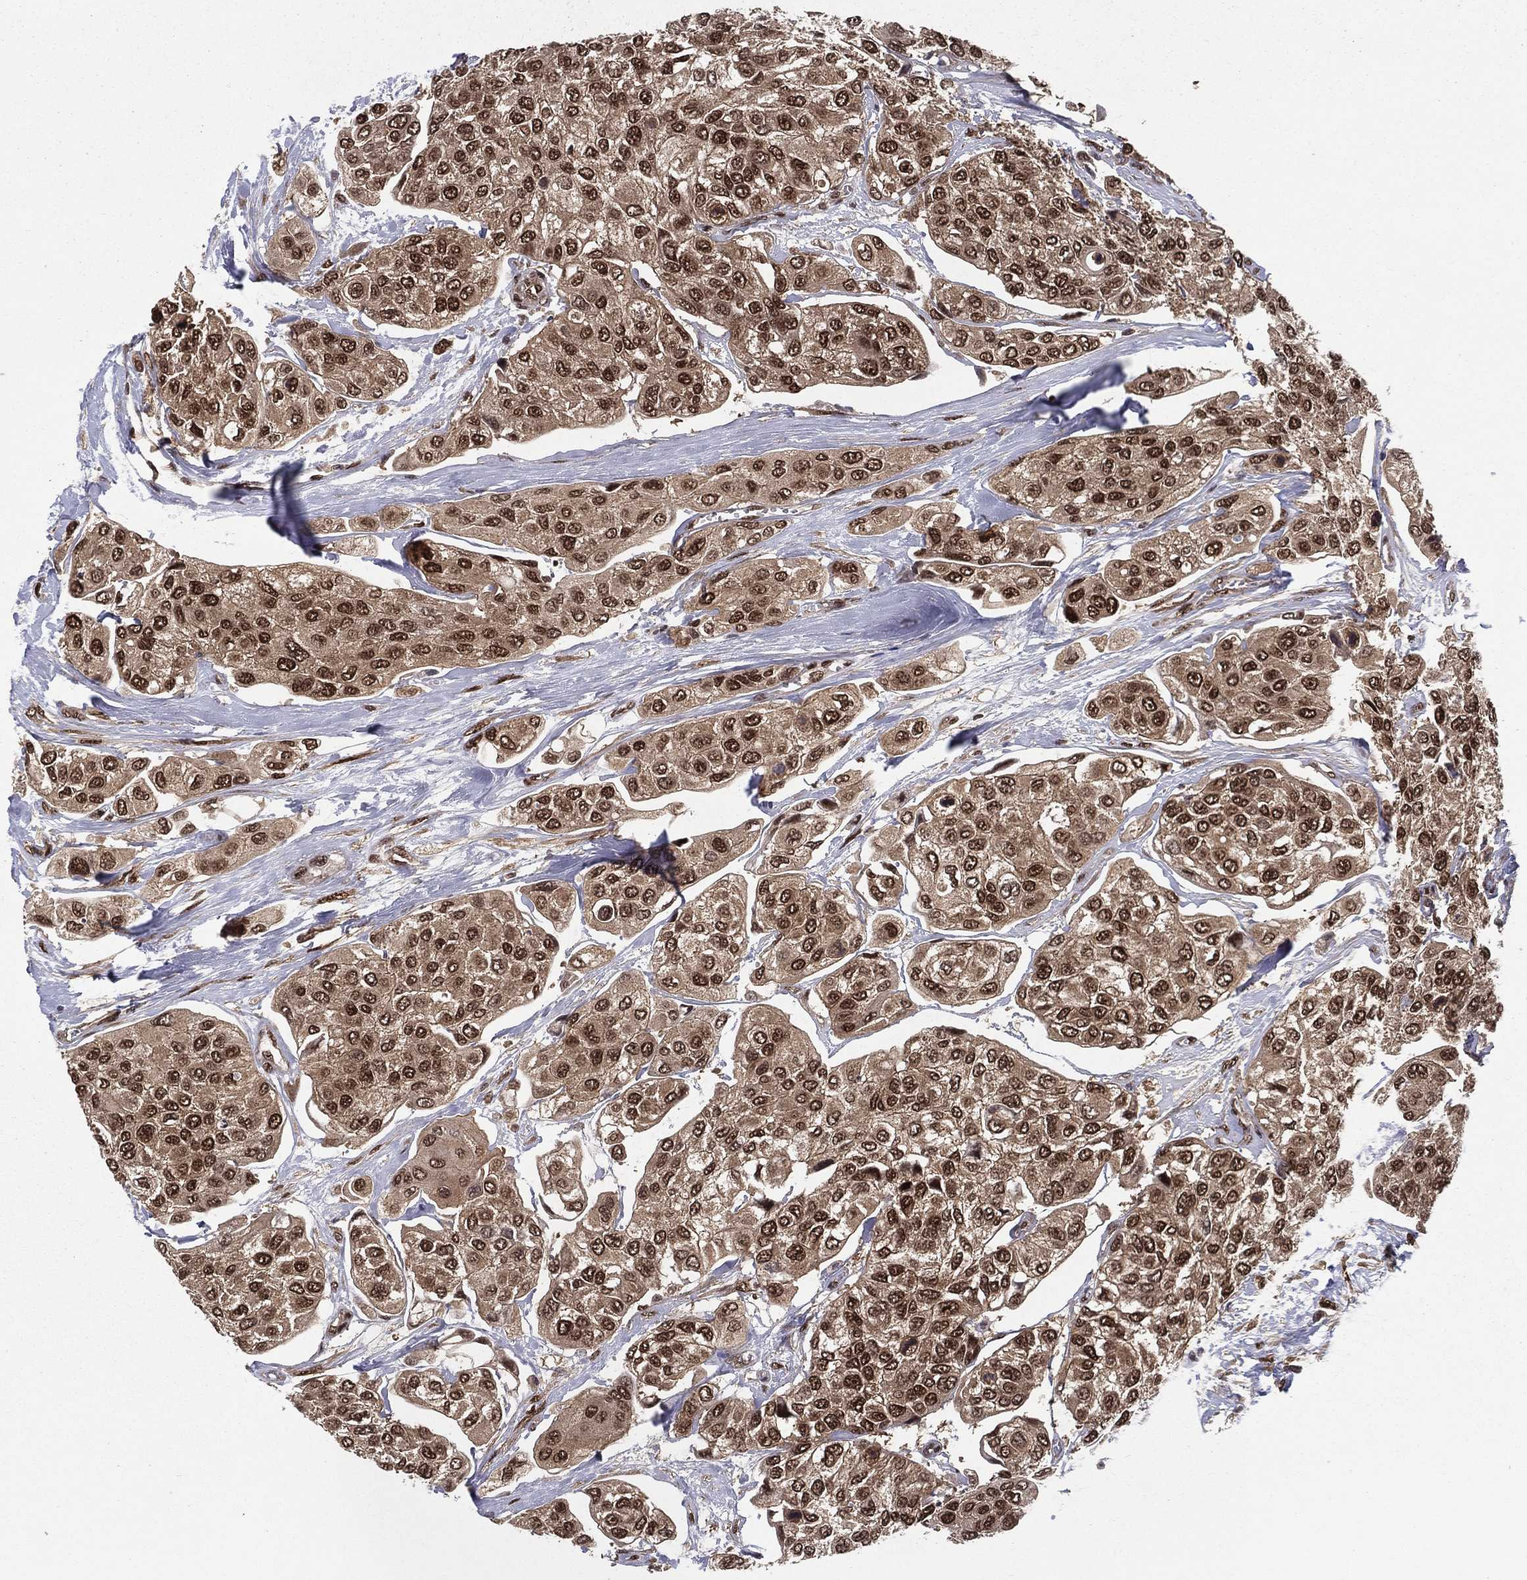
{"staining": {"intensity": "strong", "quantity": ">75%", "location": "nuclear"}, "tissue": "urothelial cancer", "cell_type": "Tumor cells", "image_type": "cancer", "snomed": [{"axis": "morphology", "description": "Urothelial carcinoma, High grade"}, {"axis": "topography", "description": "Urinary bladder"}], "caption": "Immunohistochemical staining of human high-grade urothelial carcinoma exhibits high levels of strong nuclear expression in approximately >75% of tumor cells.", "gene": "CARM1", "patient": {"sex": "male", "age": 77}}